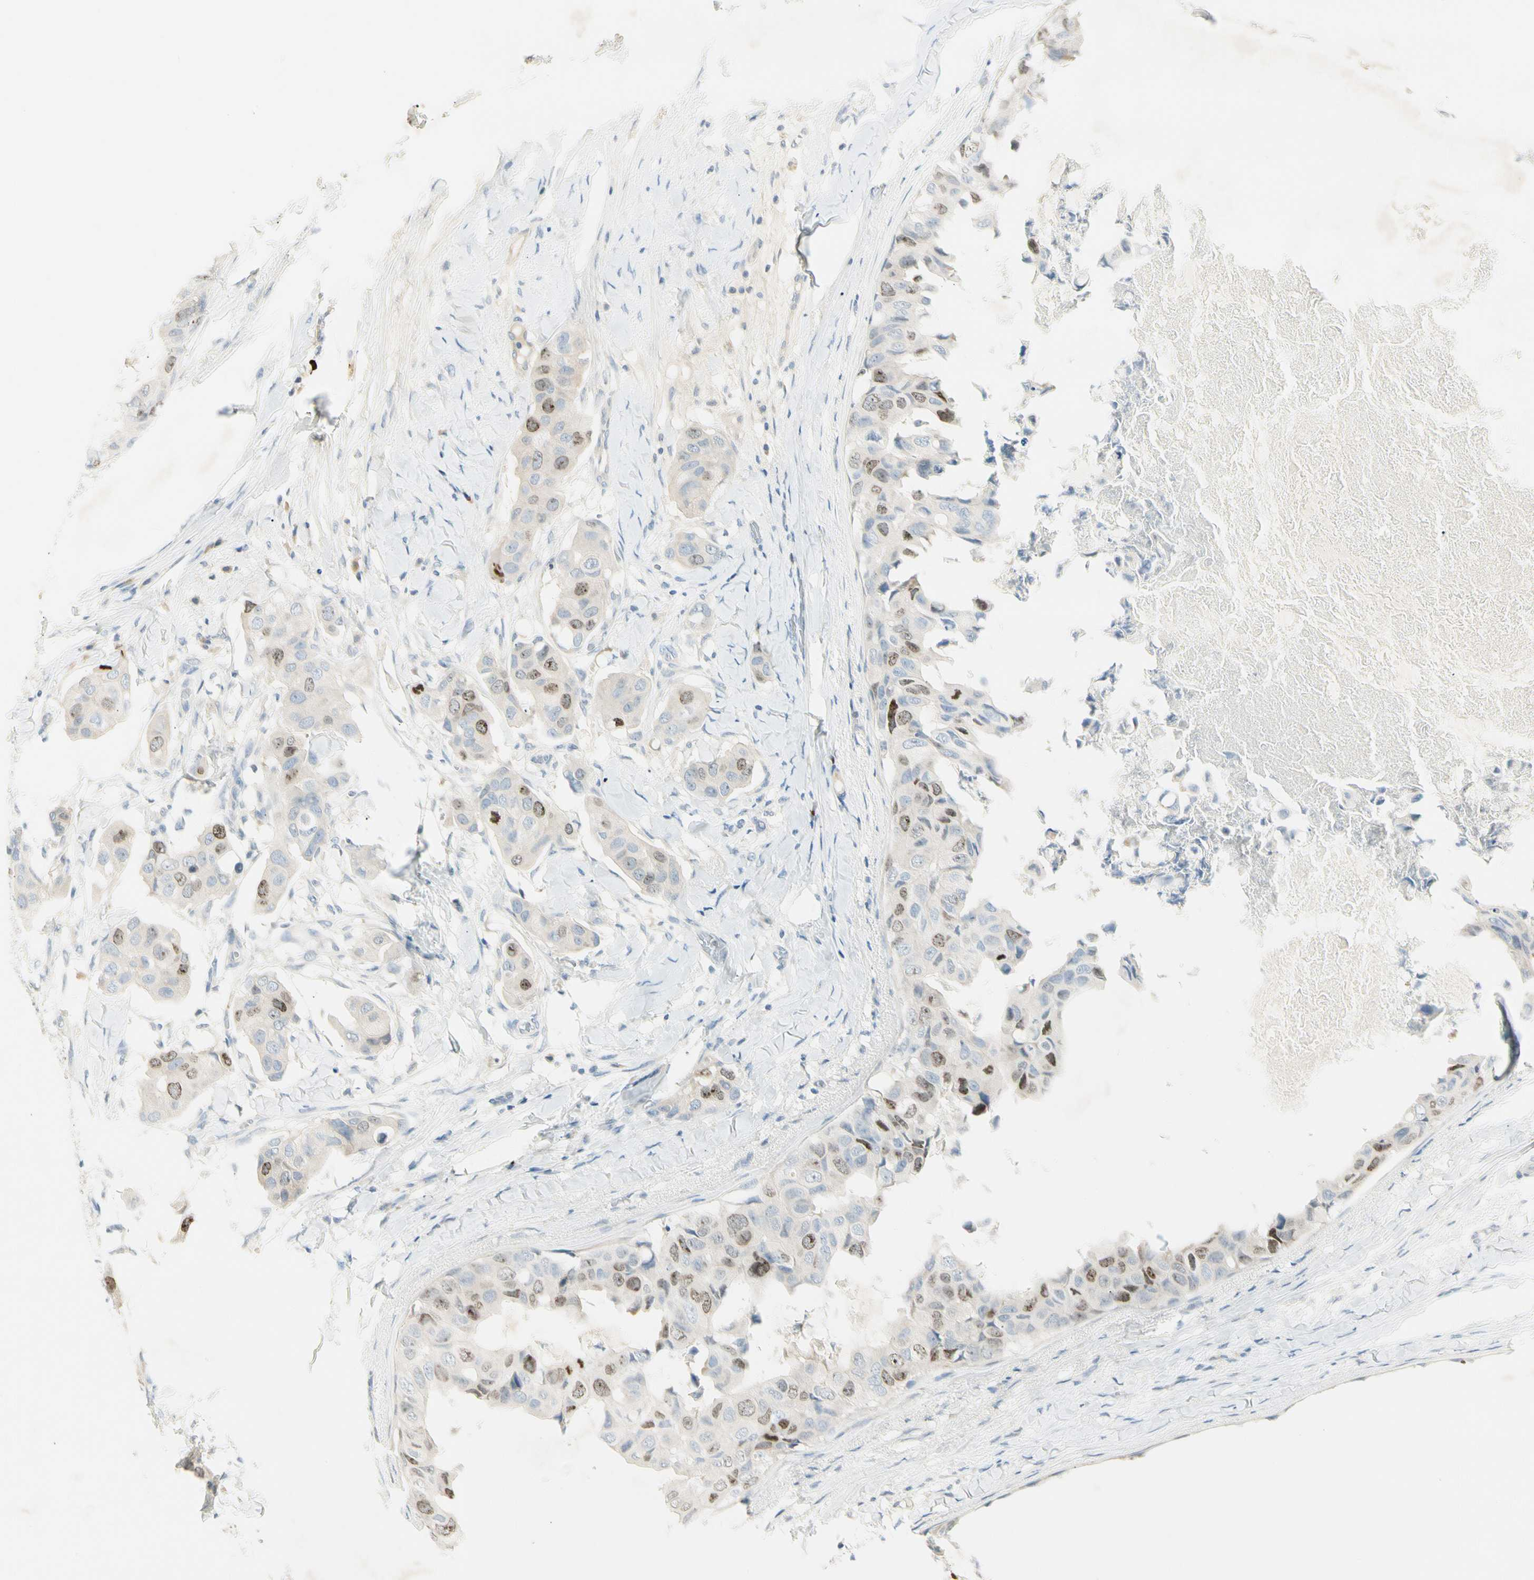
{"staining": {"intensity": "moderate", "quantity": "<25%", "location": "nuclear"}, "tissue": "breast cancer", "cell_type": "Tumor cells", "image_type": "cancer", "snomed": [{"axis": "morphology", "description": "Duct carcinoma"}, {"axis": "topography", "description": "Breast"}], "caption": "A brown stain highlights moderate nuclear expression of a protein in human breast cancer (invasive ductal carcinoma) tumor cells. (Brightfield microscopy of DAB IHC at high magnification).", "gene": "PITX1", "patient": {"sex": "female", "age": 40}}